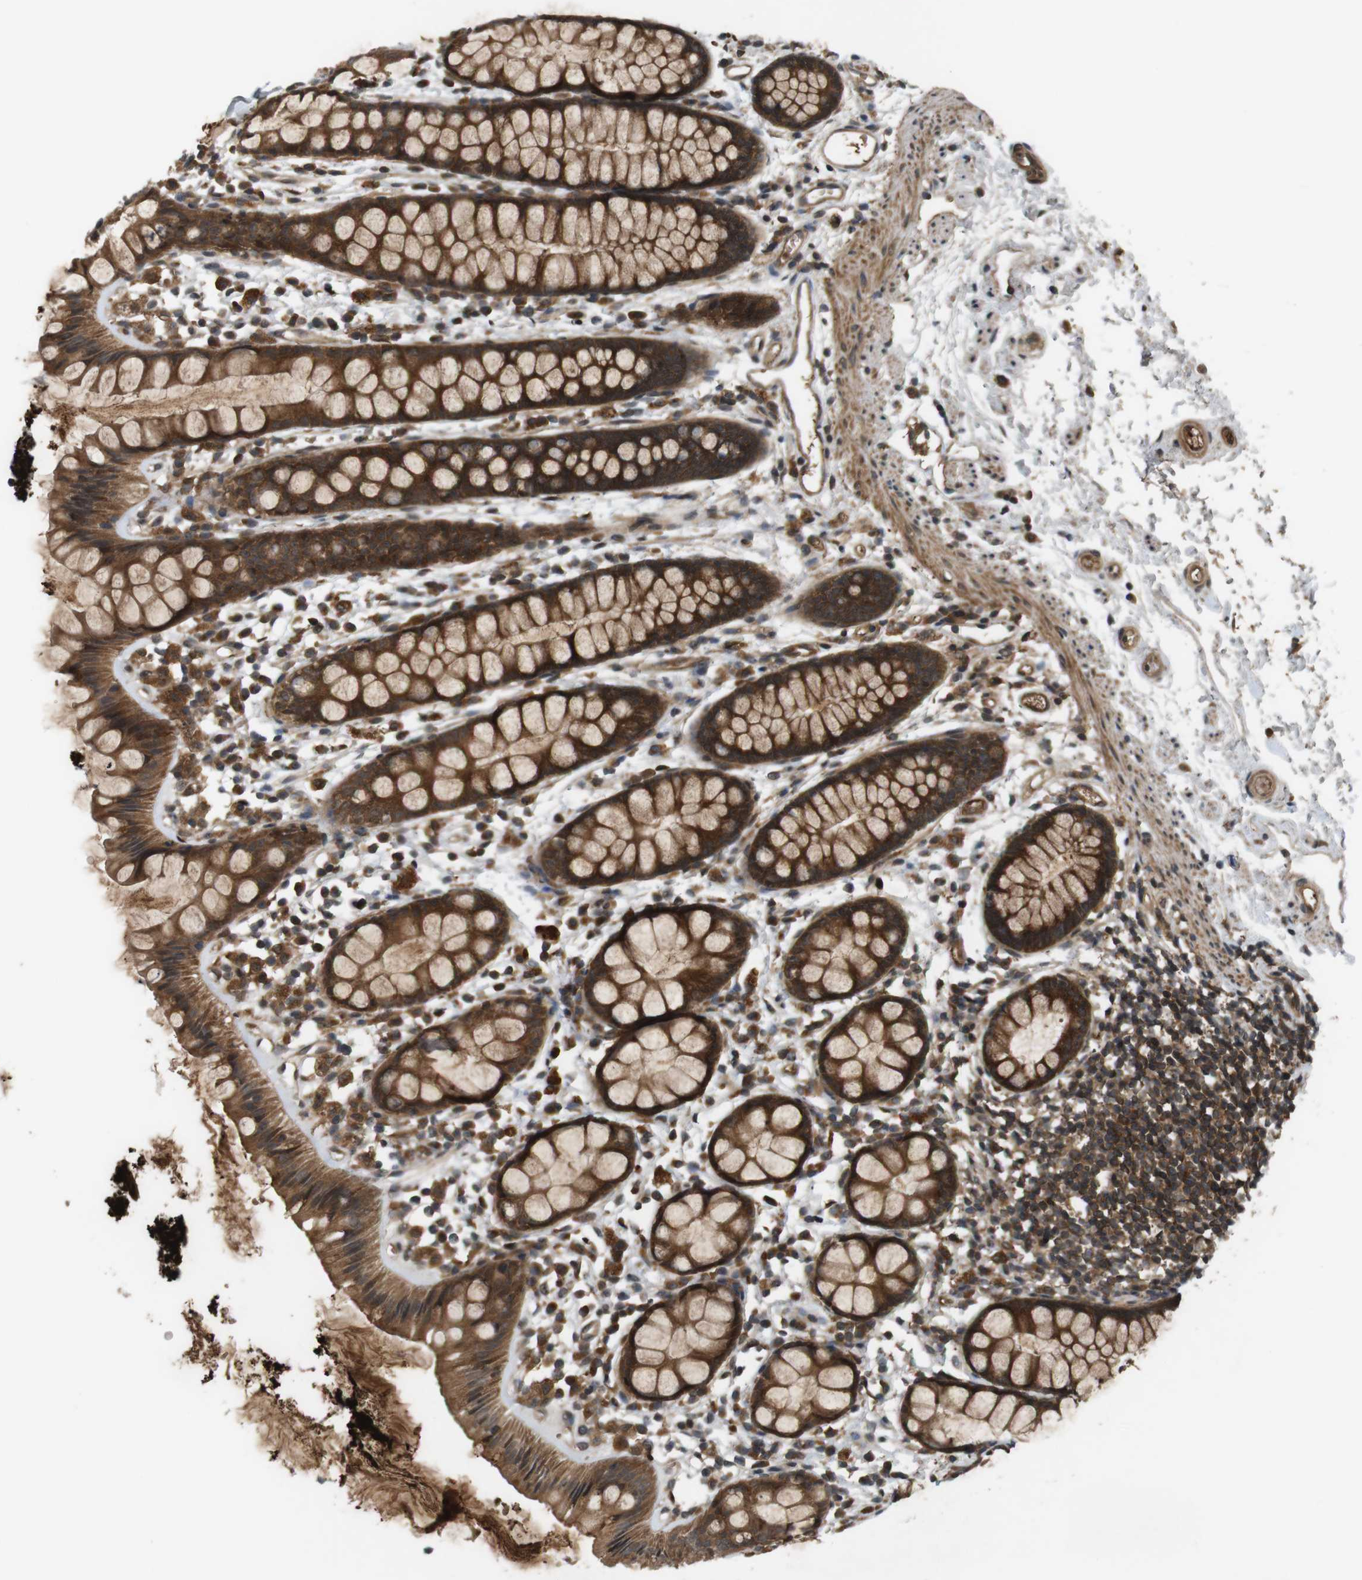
{"staining": {"intensity": "strong", "quantity": ">75%", "location": "cytoplasmic/membranous"}, "tissue": "rectum", "cell_type": "Glandular cells", "image_type": "normal", "snomed": [{"axis": "morphology", "description": "Normal tissue, NOS"}, {"axis": "topography", "description": "Rectum"}], "caption": "Protein expression analysis of unremarkable human rectum reveals strong cytoplasmic/membranous staining in about >75% of glandular cells. Immunohistochemistry (ihc) stains the protein in brown and the nuclei are stained blue.", "gene": "NFKBIE", "patient": {"sex": "female", "age": 66}}